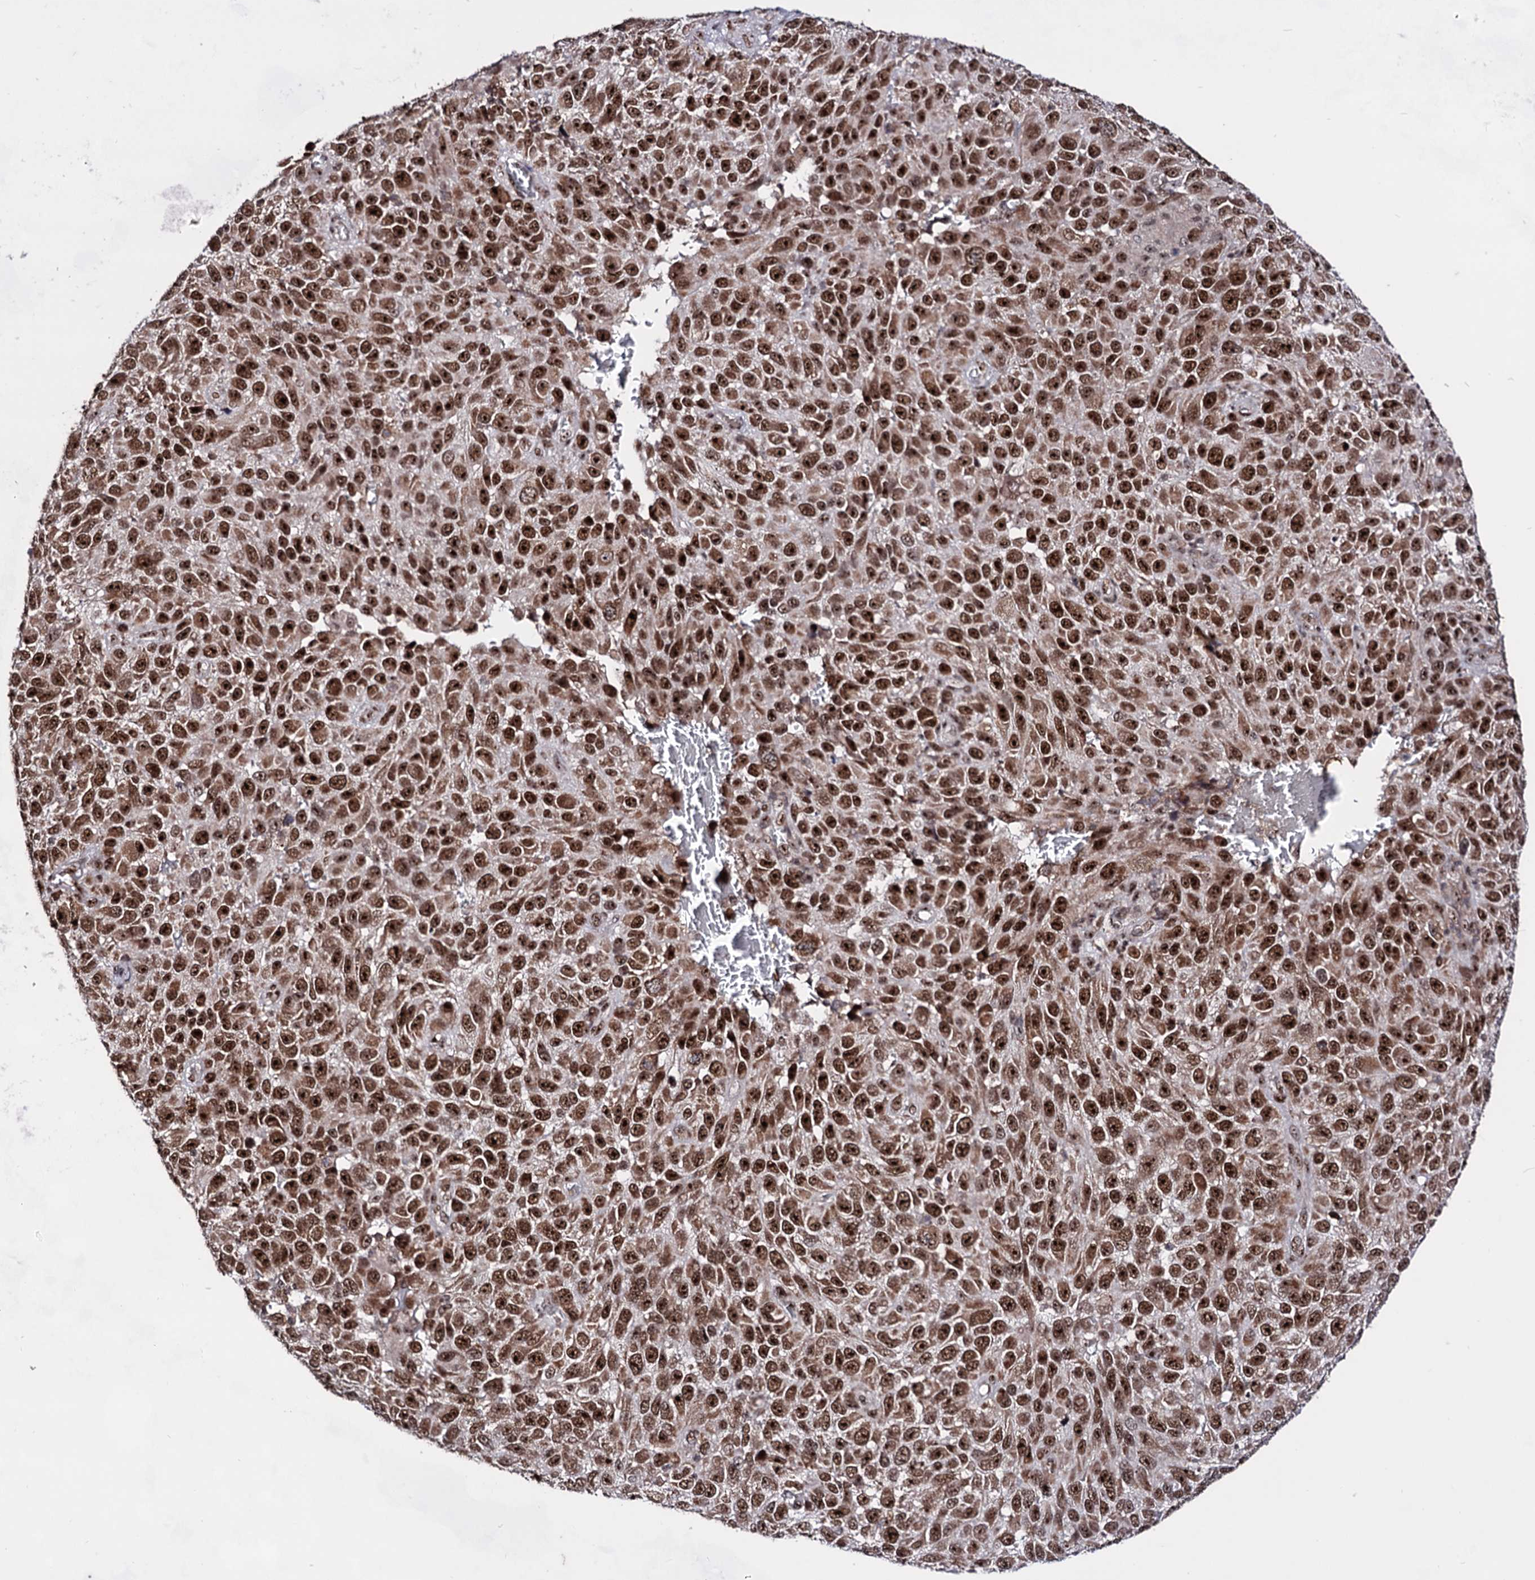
{"staining": {"intensity": "strong", "quantity": ">75%", "location": "nuclear"}, "tissue": "melanoma", "cell_type": "Tumor cells", "image_type": "cancer", "snomed": [{"axis": "morphology", "description": "Malignant melanoma, NOS"}, {"axis": "topography", "description": "Skin"}], "caption": "This photomicrograph shows IHC staining of human malignant melanoma, with high strong nuclear expression in approximately >75% of tumor cells.", "gene": "EXOSC10", "patient": {"sex": "female", "age": 96}}